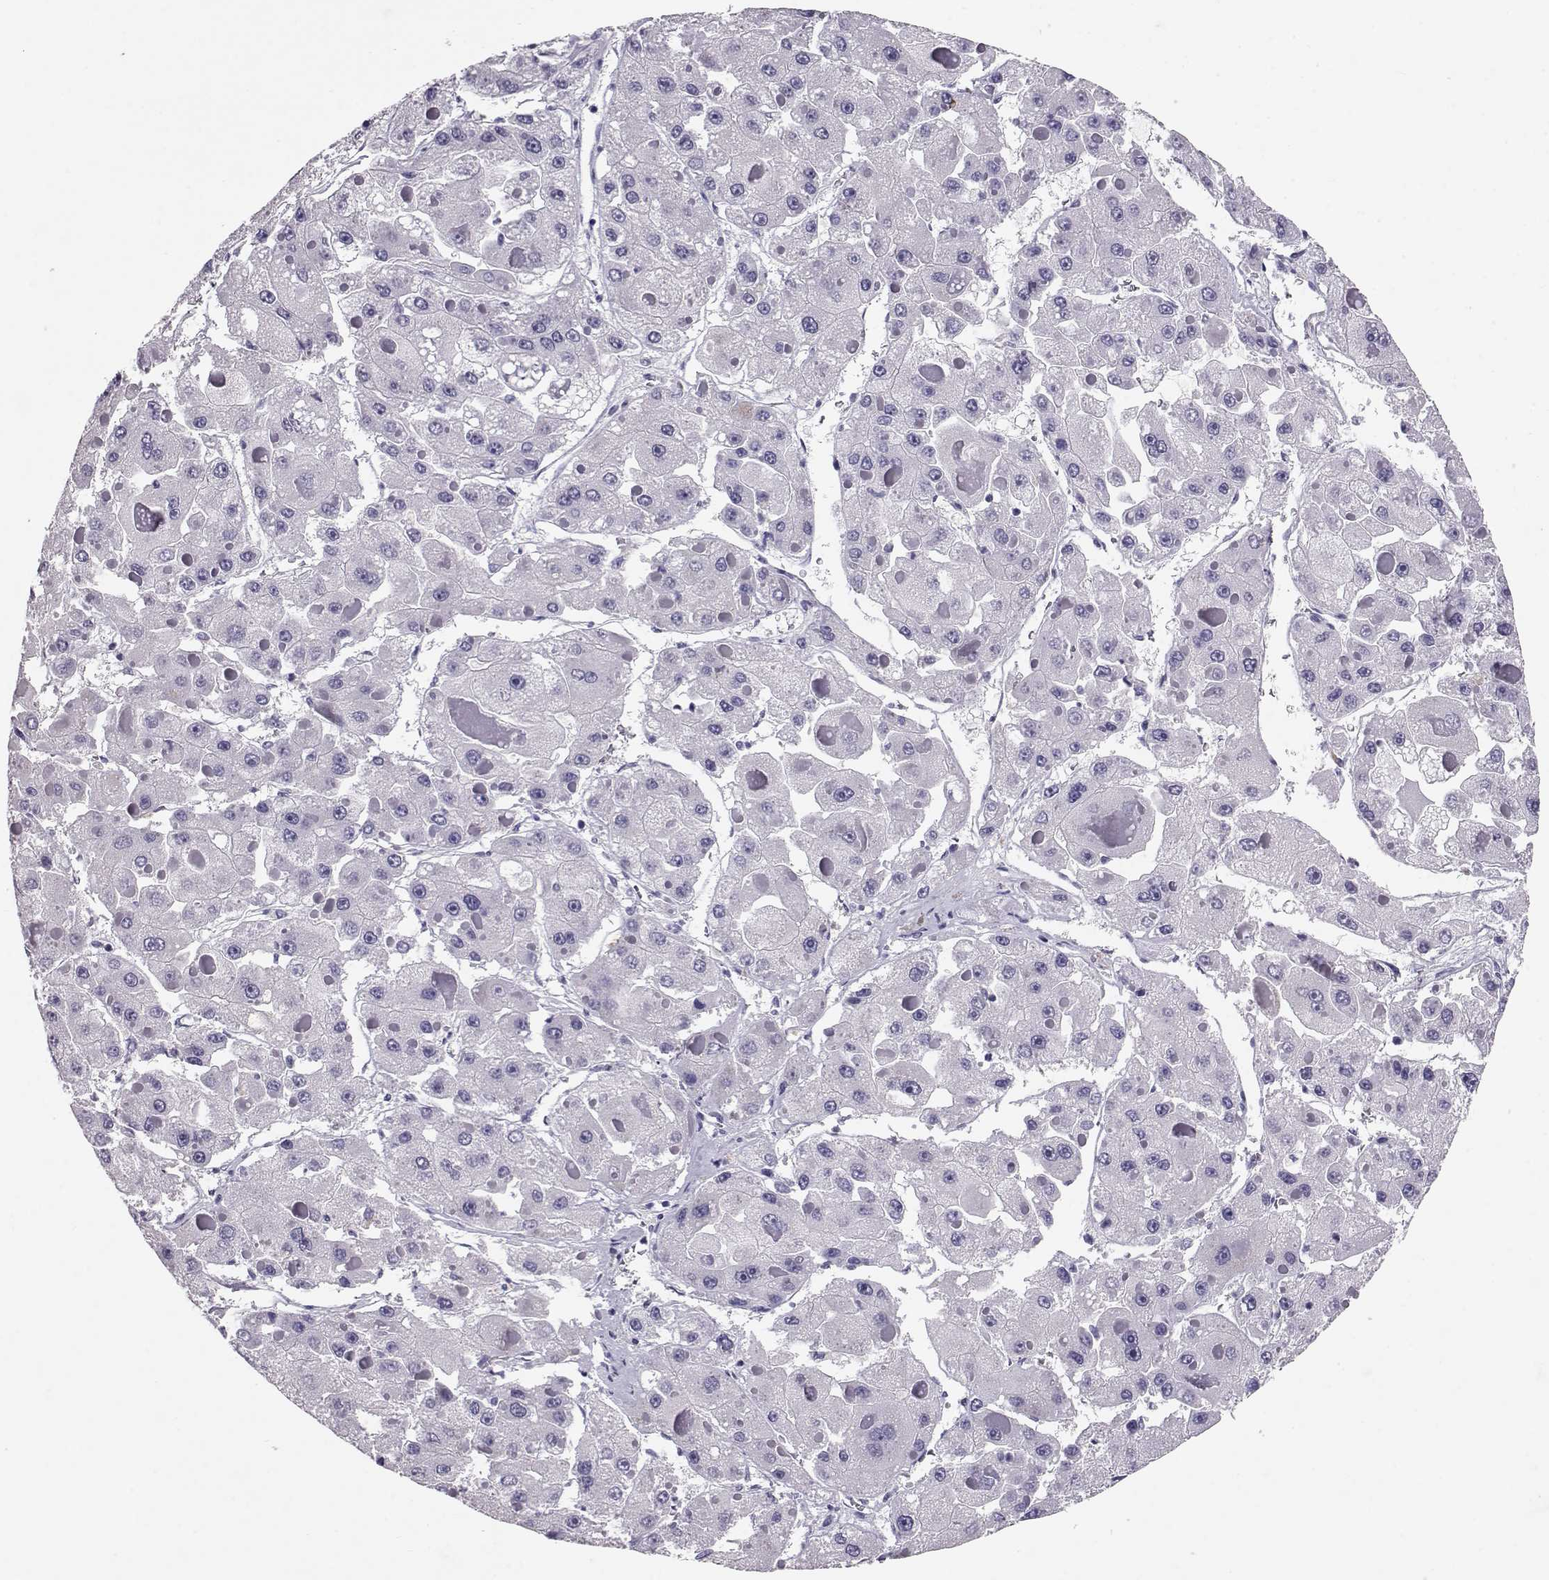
{"staining": {"intensity": "negative", "quantity": "none", "location": "none"}, "tissue": "liver cancer", "cell_type": "Tumor cells", "image_type": "cancer", "snomed": [{"axis": "morphology", "description": "Carcinoma, Hepatocellular, NOS"}, {"axis": "topography", "description": "Liver"}], "caption": "The image demonstrates no significant positivity in tumor cells of liver cancer.", "gene": "RD3", "patient": {"sex": "female", "age": 73}}